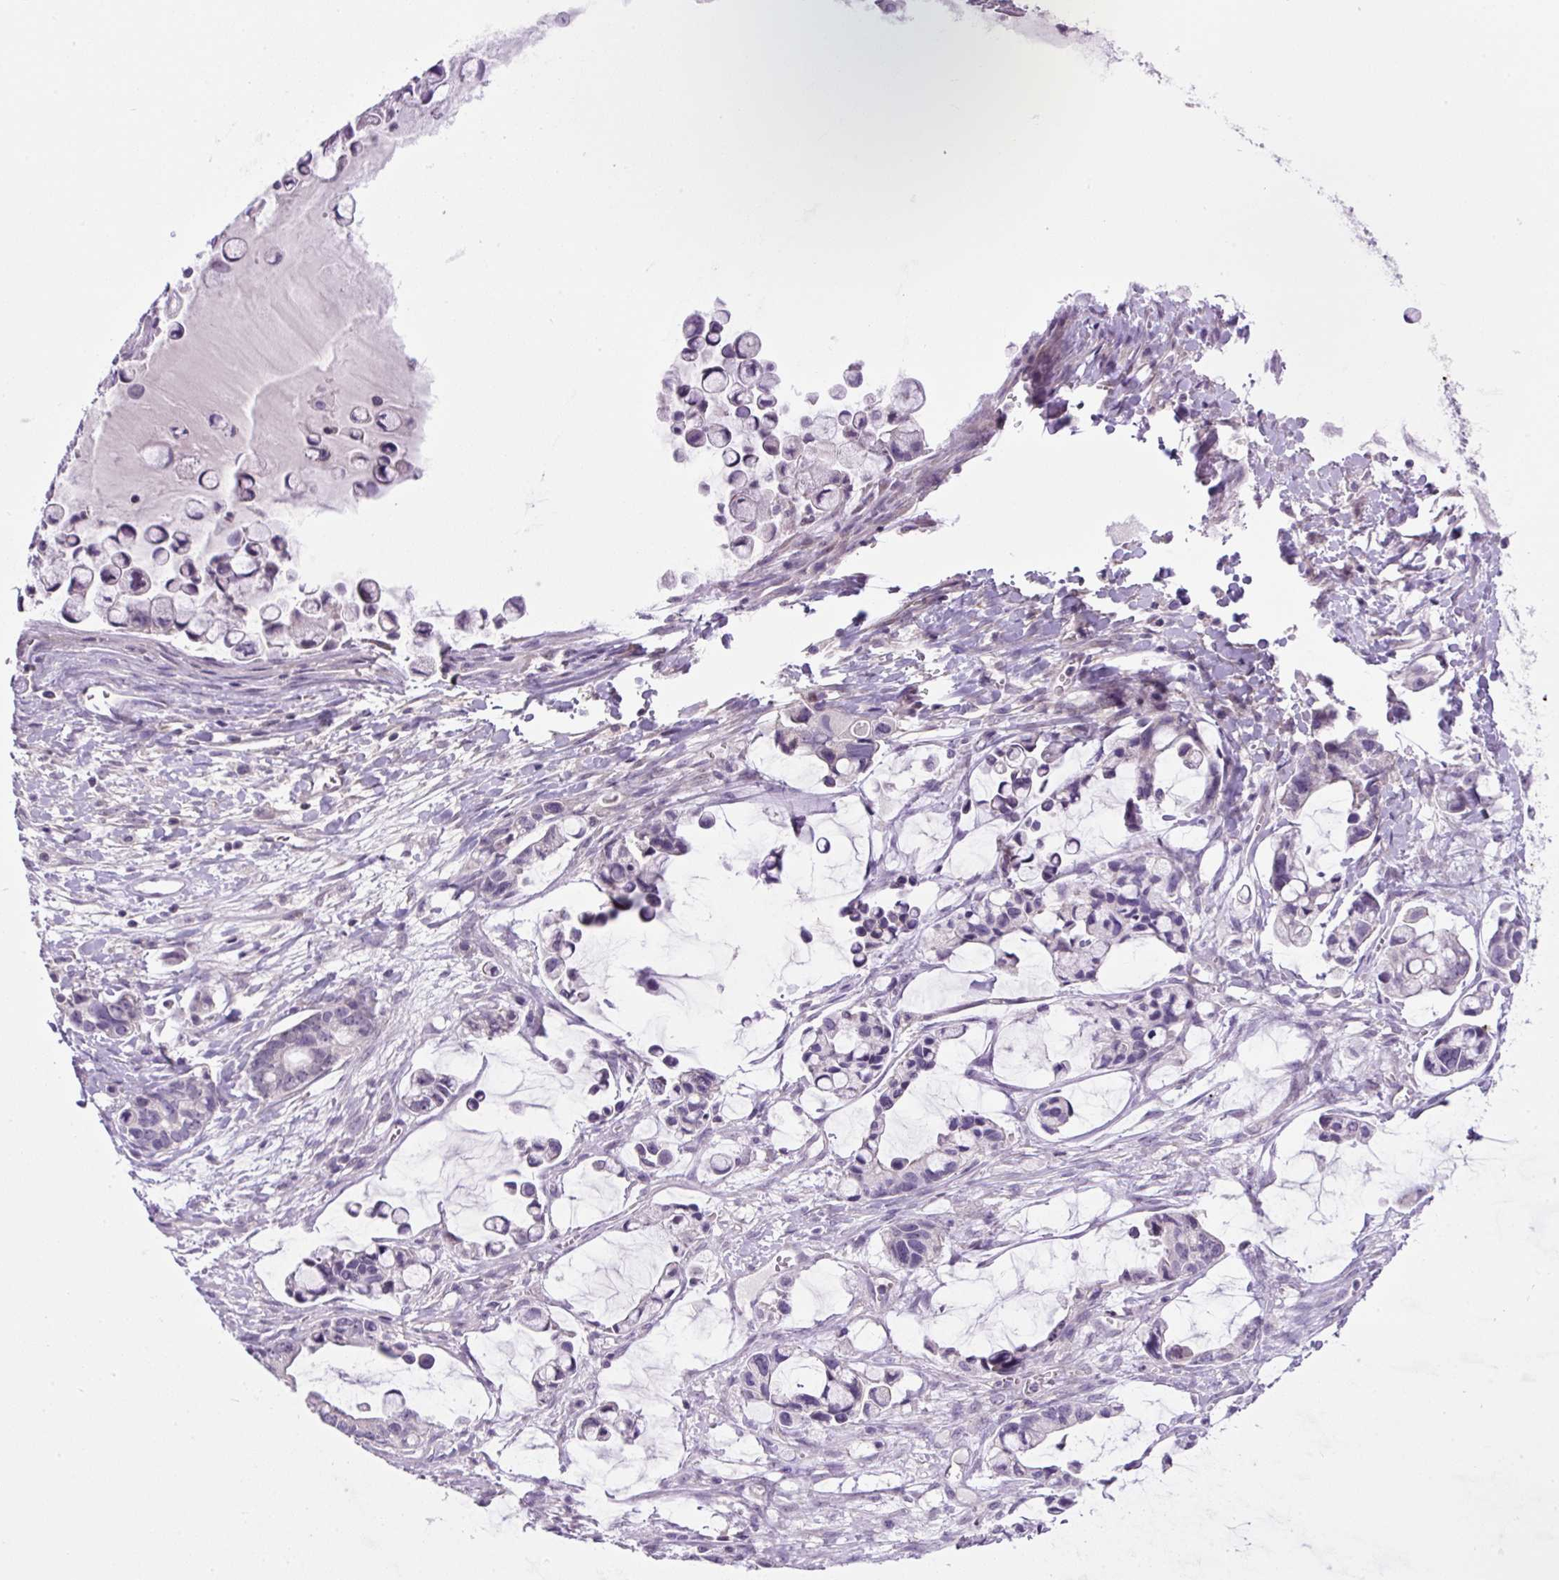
{"staining": {"intensity": "negative", "quantity": "none", "location": "none"}, "tissue": "ovarian cancer", "cell_type": "Tumor cells", "image_type": "cancer", "snomed": [{"axis": "morphology", "description": "Cystadenocarcinoma, mucinous, NOS"}, {"axis": "topography", "description": "Ovary"}], "caption": "The micrograph shows no significant positivity in tumor cells of mucinous cystadenocarcinoma (ovarian). Nuclei are stained in blue.", "gene": "OGDHL", "patient": {"sex": "female", "age": 63}}